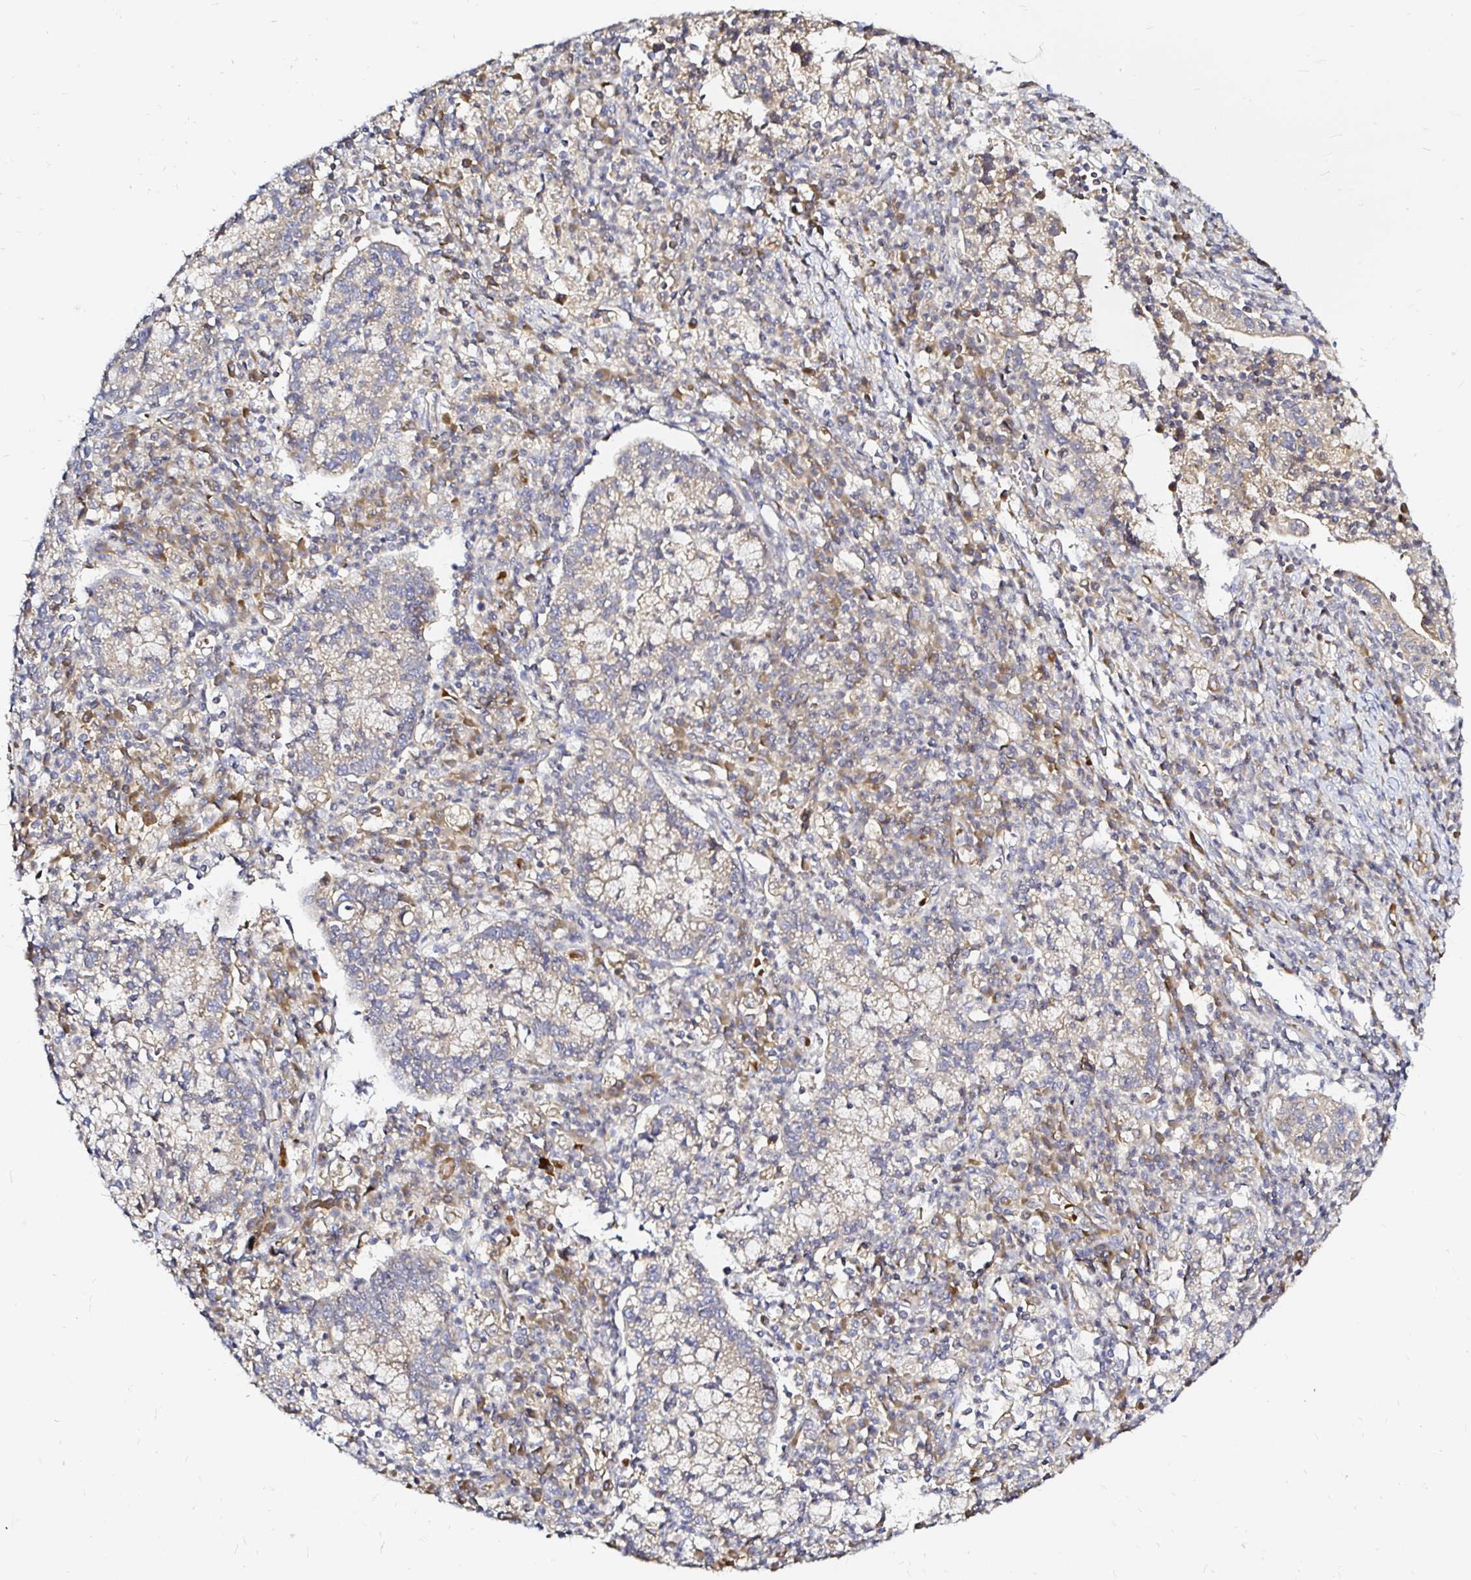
{"staining": {"intensity": "weak", "quantity": "25%-75%", "location": "cytoplasmic/membranous"}, "tissue": "cervical cancer", "cell_type": "Tumor cells", "image_type": "cancer", "snomed": [{"axis": "morphology", "description": "Normal tissue, NOS"}, {"axis": "morphology", "description": "Adenocarcinoma, NOS"}, {"axis": "topography", "description": "Cervix"}], "caption": "A high-resolution histopathology image shows IHC staining of cervical adenocarcinoma, which displays weak cytoplasmic/membranous expression in about 25%-75% of tumor cells.", "gene": "ARHGEF37", "patient": {"sex": "female", "age": 44}}